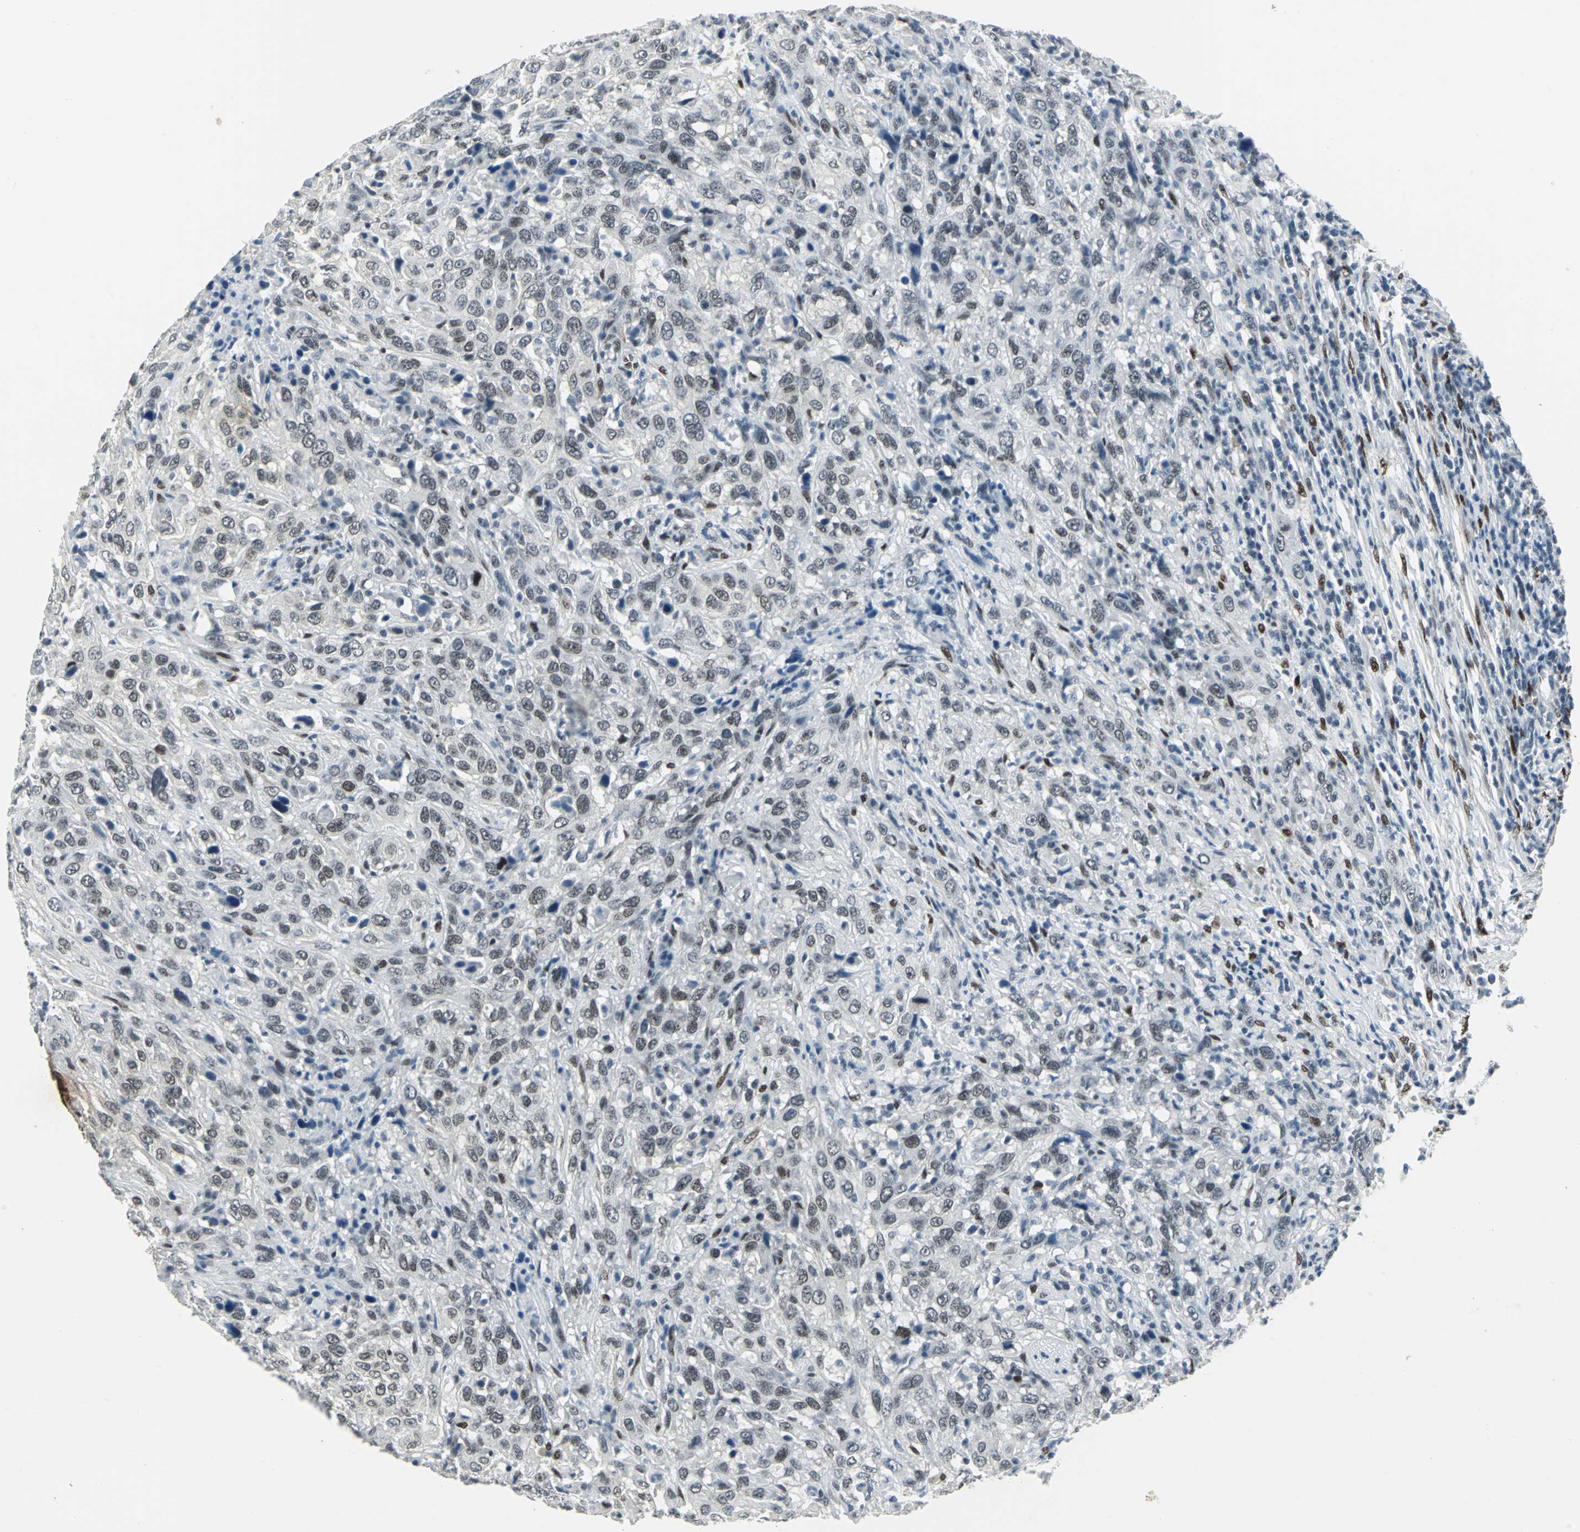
{"staining": {"intensity": "moderate", "quantity": ">75%", "location": "nuclear"}, "tissue": "urothelial cancer", "cell_type": "Tumor cells", "image_type": "cancer", "snomed": [{"axis": "morphology", "description": "Urothelial carcinoma, High grade"}, {"axis": "topography", "description": "Urinary bladder"}], "caption": "Brown immunohistochemical staining in urothelial cancer displays moderate nuclear staining in about >75% of tumor cells. (Stains: DAB (3,3'-diaminobenzidine) in brown, nuclei in blue, Microscopy: brightfield microscopy at high magnification).", "gene": "MEIS2", "patient": {"sex": "male", "age": 61}}